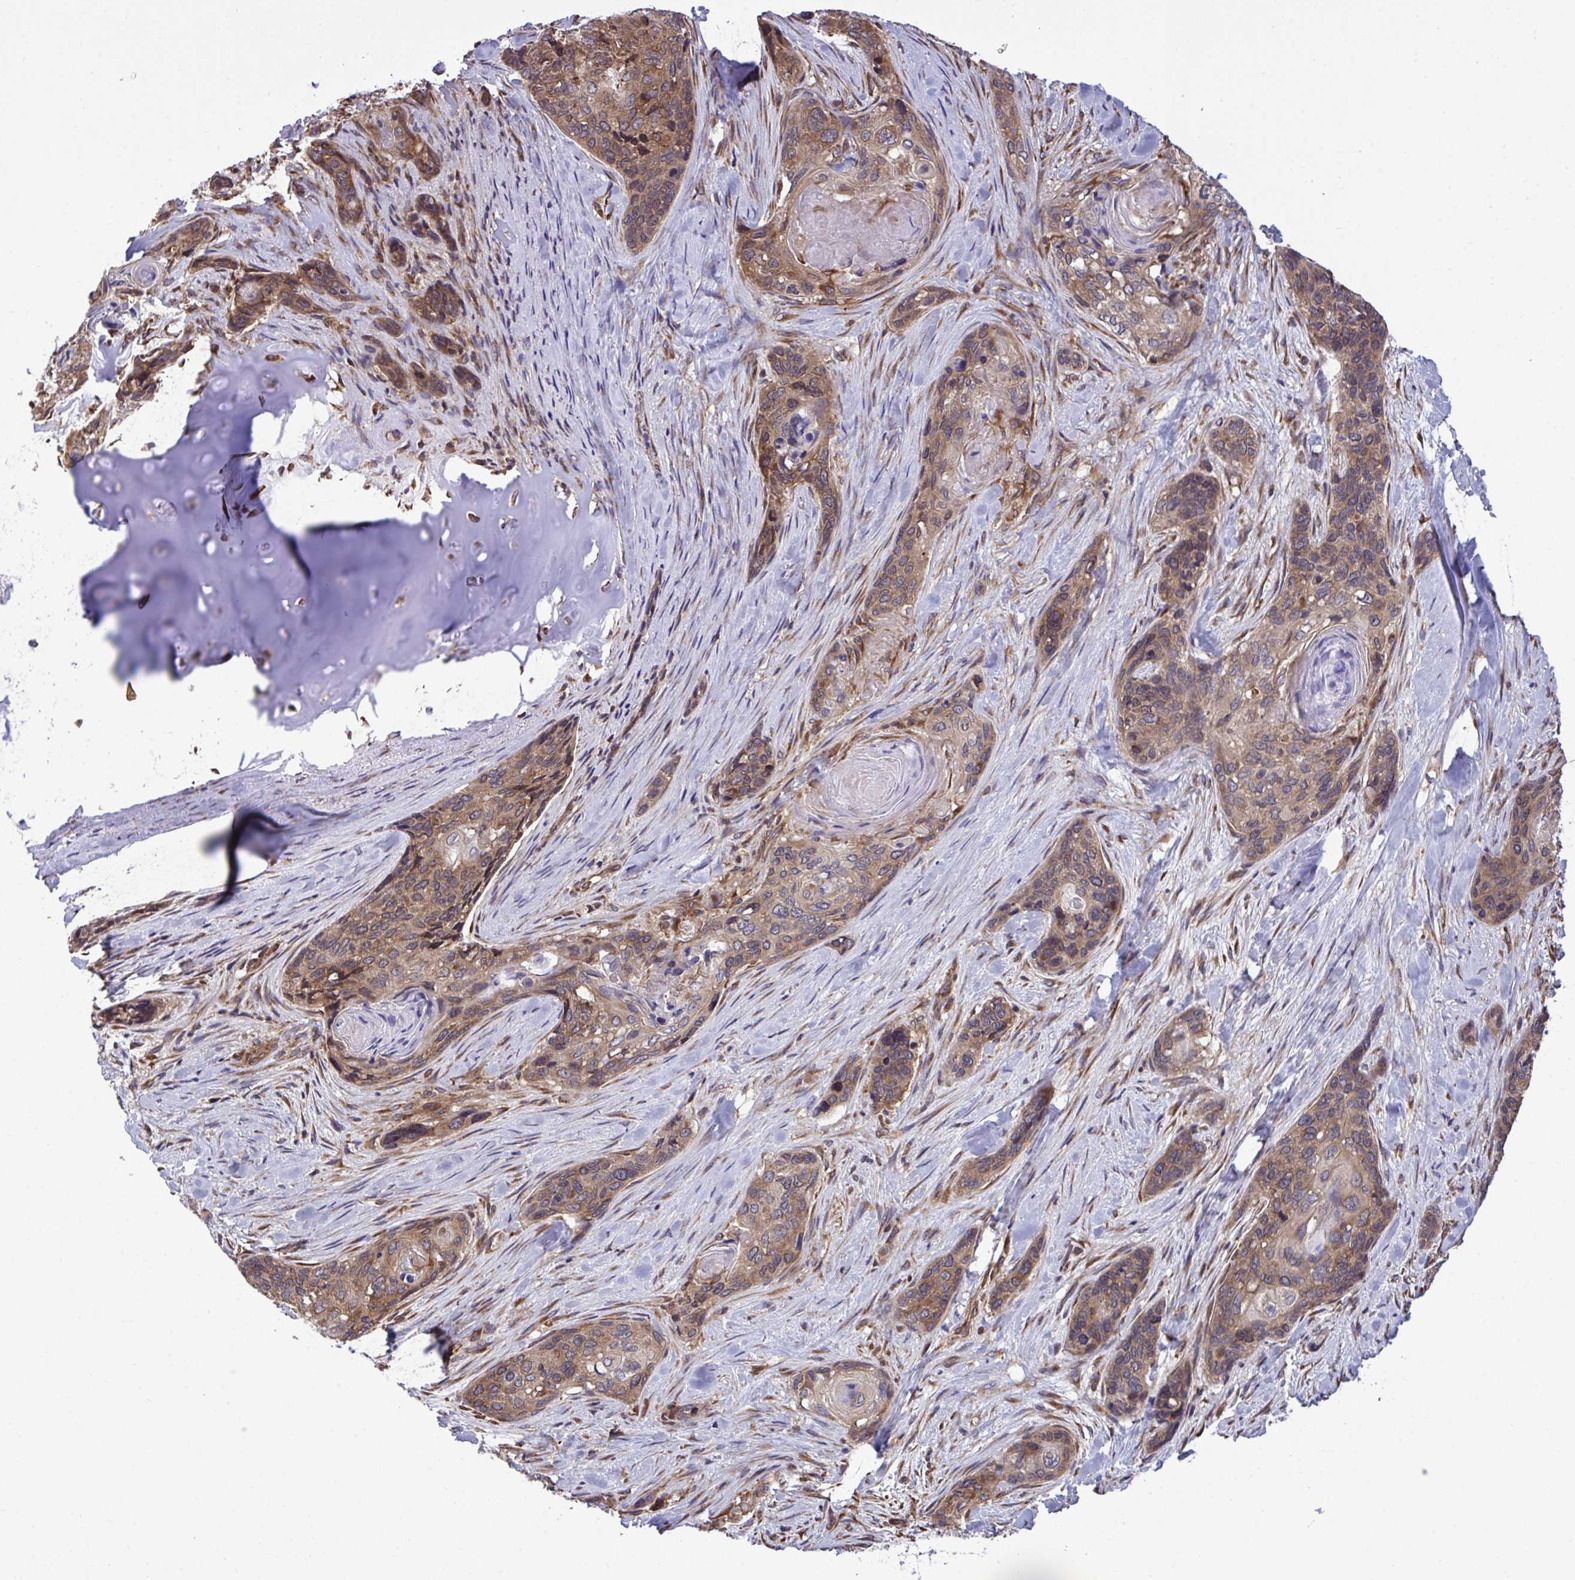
{"staining": {"intensity": "moderate", "quantity": ">75%", "location": "cytoplasmic/membranous"}, "tissue": "lung cancer", "cell_type": "Tumor cells", "image_type": "cancer", "snomed": [{"axis": "morphology", "description": "Squamous cell carcinoma, NOS"}, {"axis": "morphology", "description": "Squamous cell carcinoma, metastatic, NOS"}, {"axis": "topography", "description": "Lymph node"}, {"axis": "topography", "description": "Lung"}], "caption": "Protein expression analysis of human squamous cell carcinoma (lung) reveals moderate cytoplasmic/membranous expression in approximately >75% of tumor cells. The staining was performed using DAB to visualize the protein expression in brown, while the nuclei were stained in blue with hematoxylin (Magnification: 20x).", "gene": "RPS15", "patient": {"sex": "male", "age": 41}}